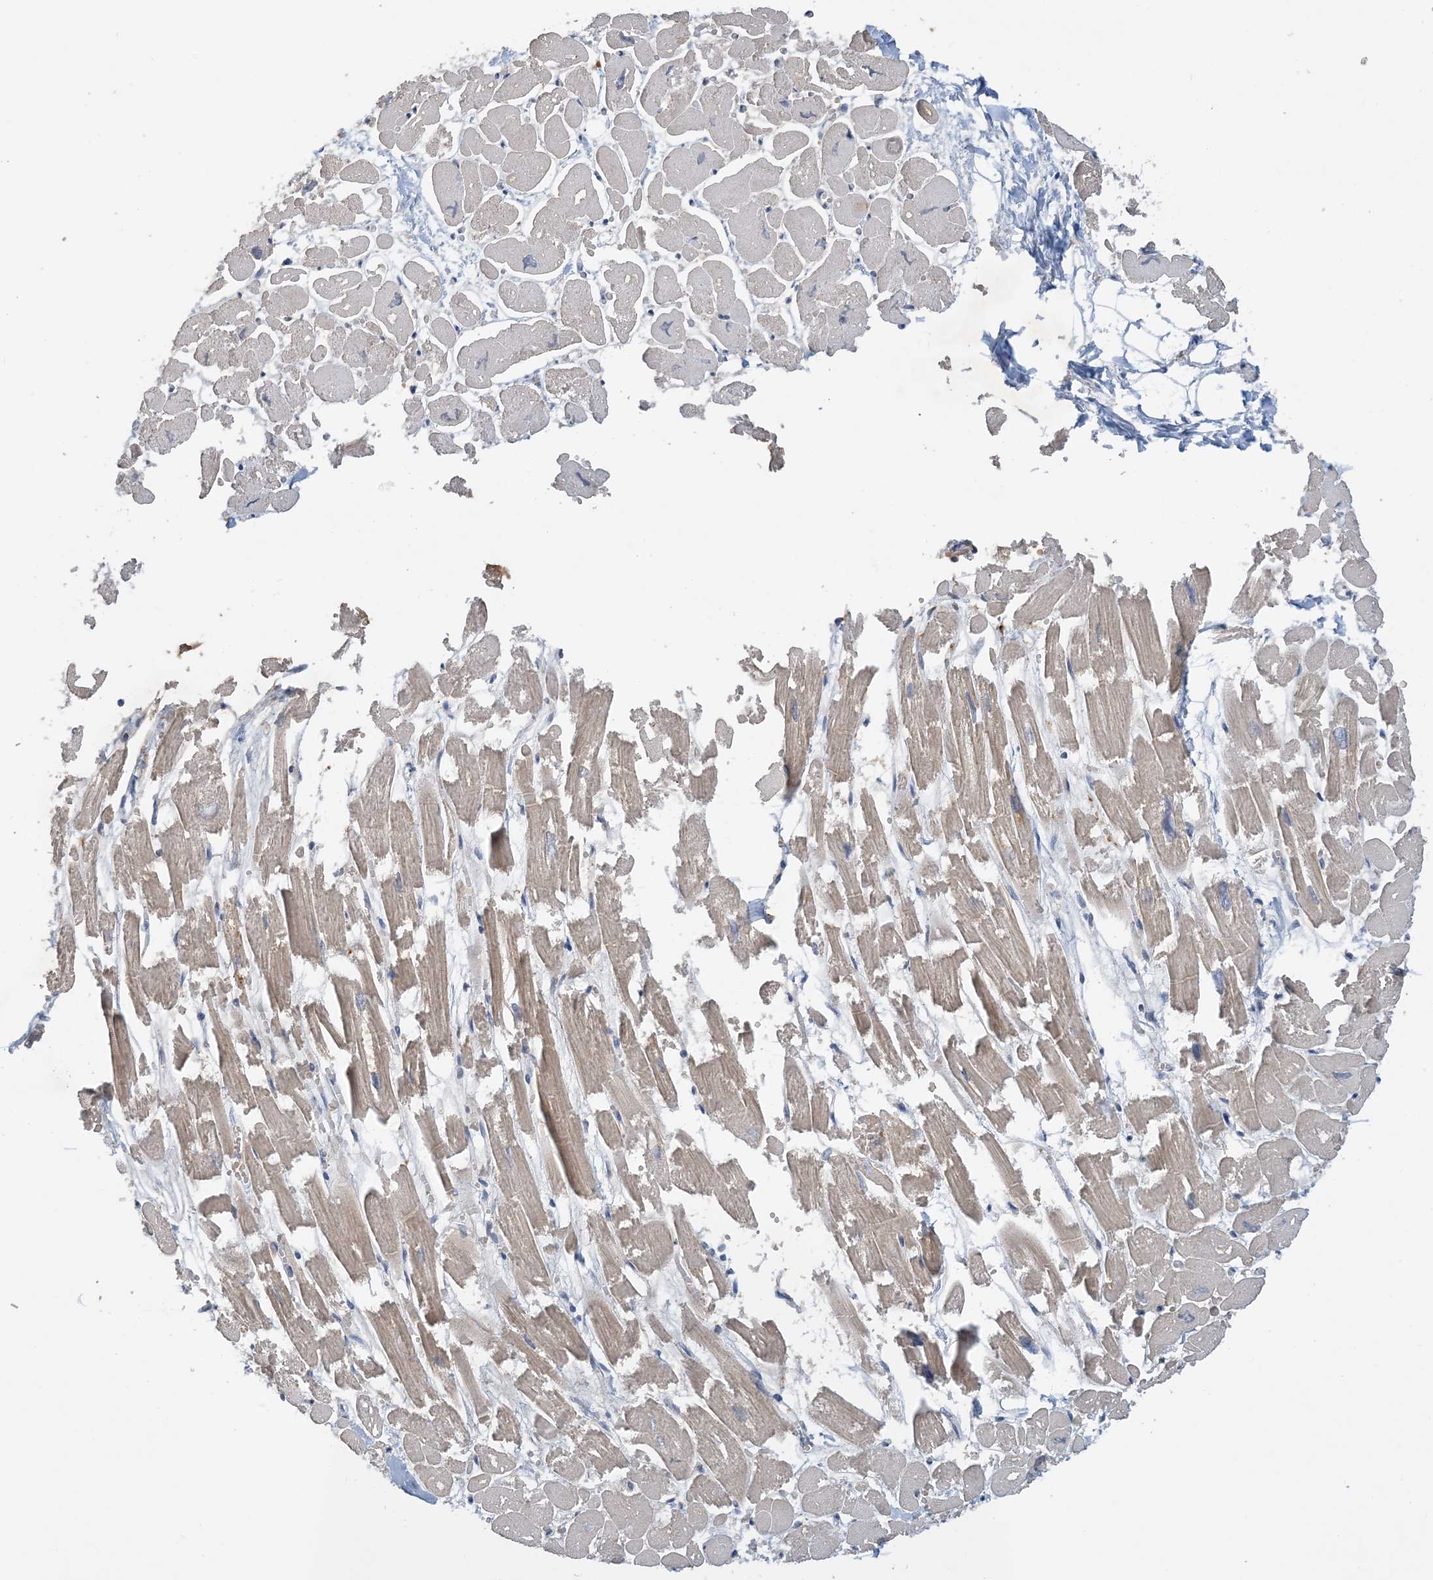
{"staining": {"intensity": "weak", "quantity": "<25%", "location": "cytoplasmic/membranous"}, "tissue": "heart muscle", "cell_type": "Cardiomyocytes", "image_type": "normal", "snomed": [{"axis": "morphology", "description": "Normal tissue, NOS"}, {"axis": "topography", "description": "Heart"}], "caption": "An IHC micrograph of benign heart muscle is shown. There is no staining in cardiomyocytes of heart muscle.", "gene": "UBE2E1", "patient": {"sex": "male", "age": 54}}